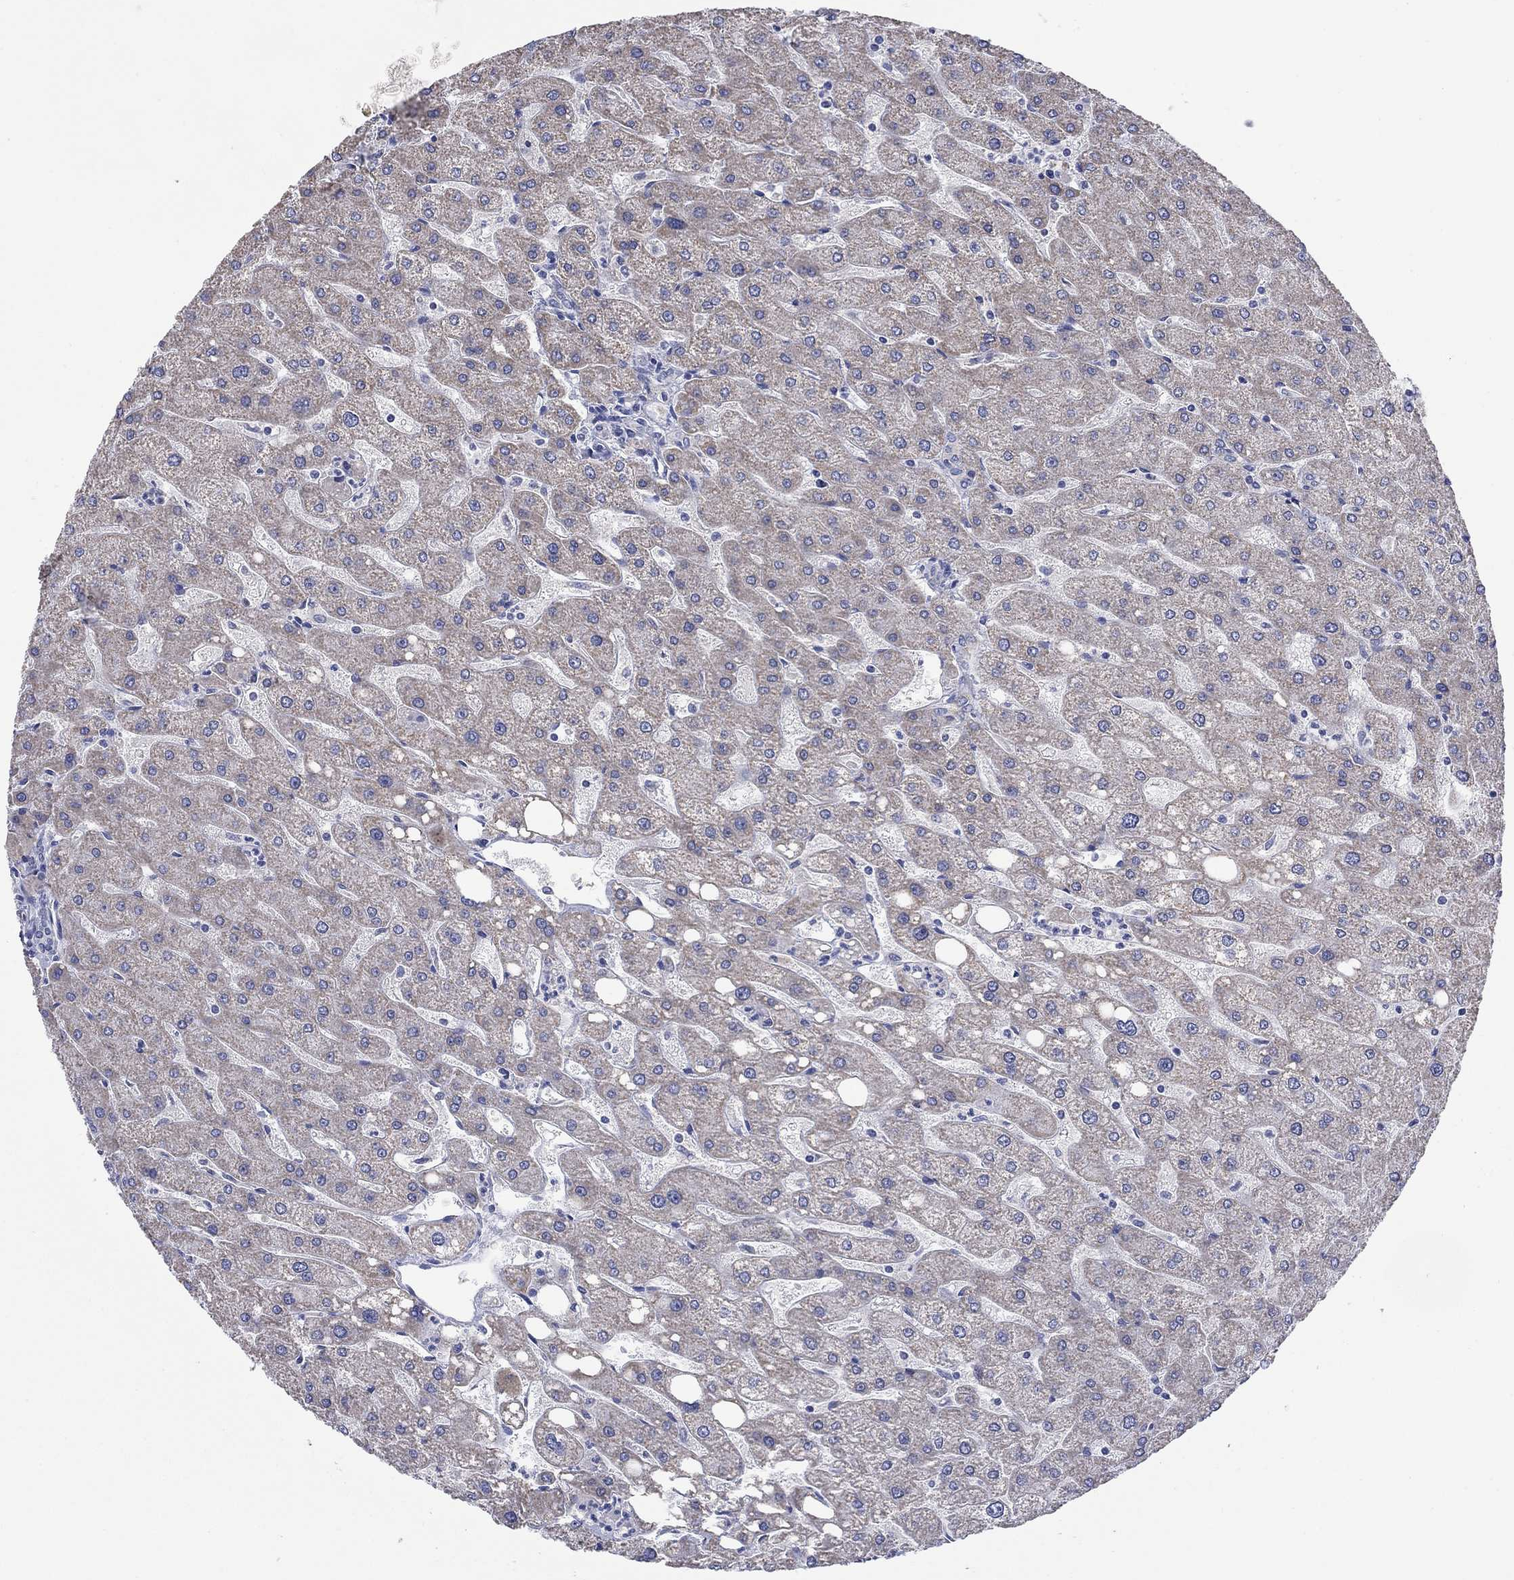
{"staining": {"intensity": "negative", "quantity": "none", "location": "none"}, "tissue": "liver", "cell_type": "Cholangiocytes", "image_type": "normal", "snomed": [{"axis": "morphology", "description": "Normal tissue, NOS"}, {"axis": "topography", "description": "Liver"}], "caption": "The histopathology image reveals no significant positivity in cholangiocytes of liver.", "gene": "CLVS1", "patient": {"sex": "male", "age": 67}}